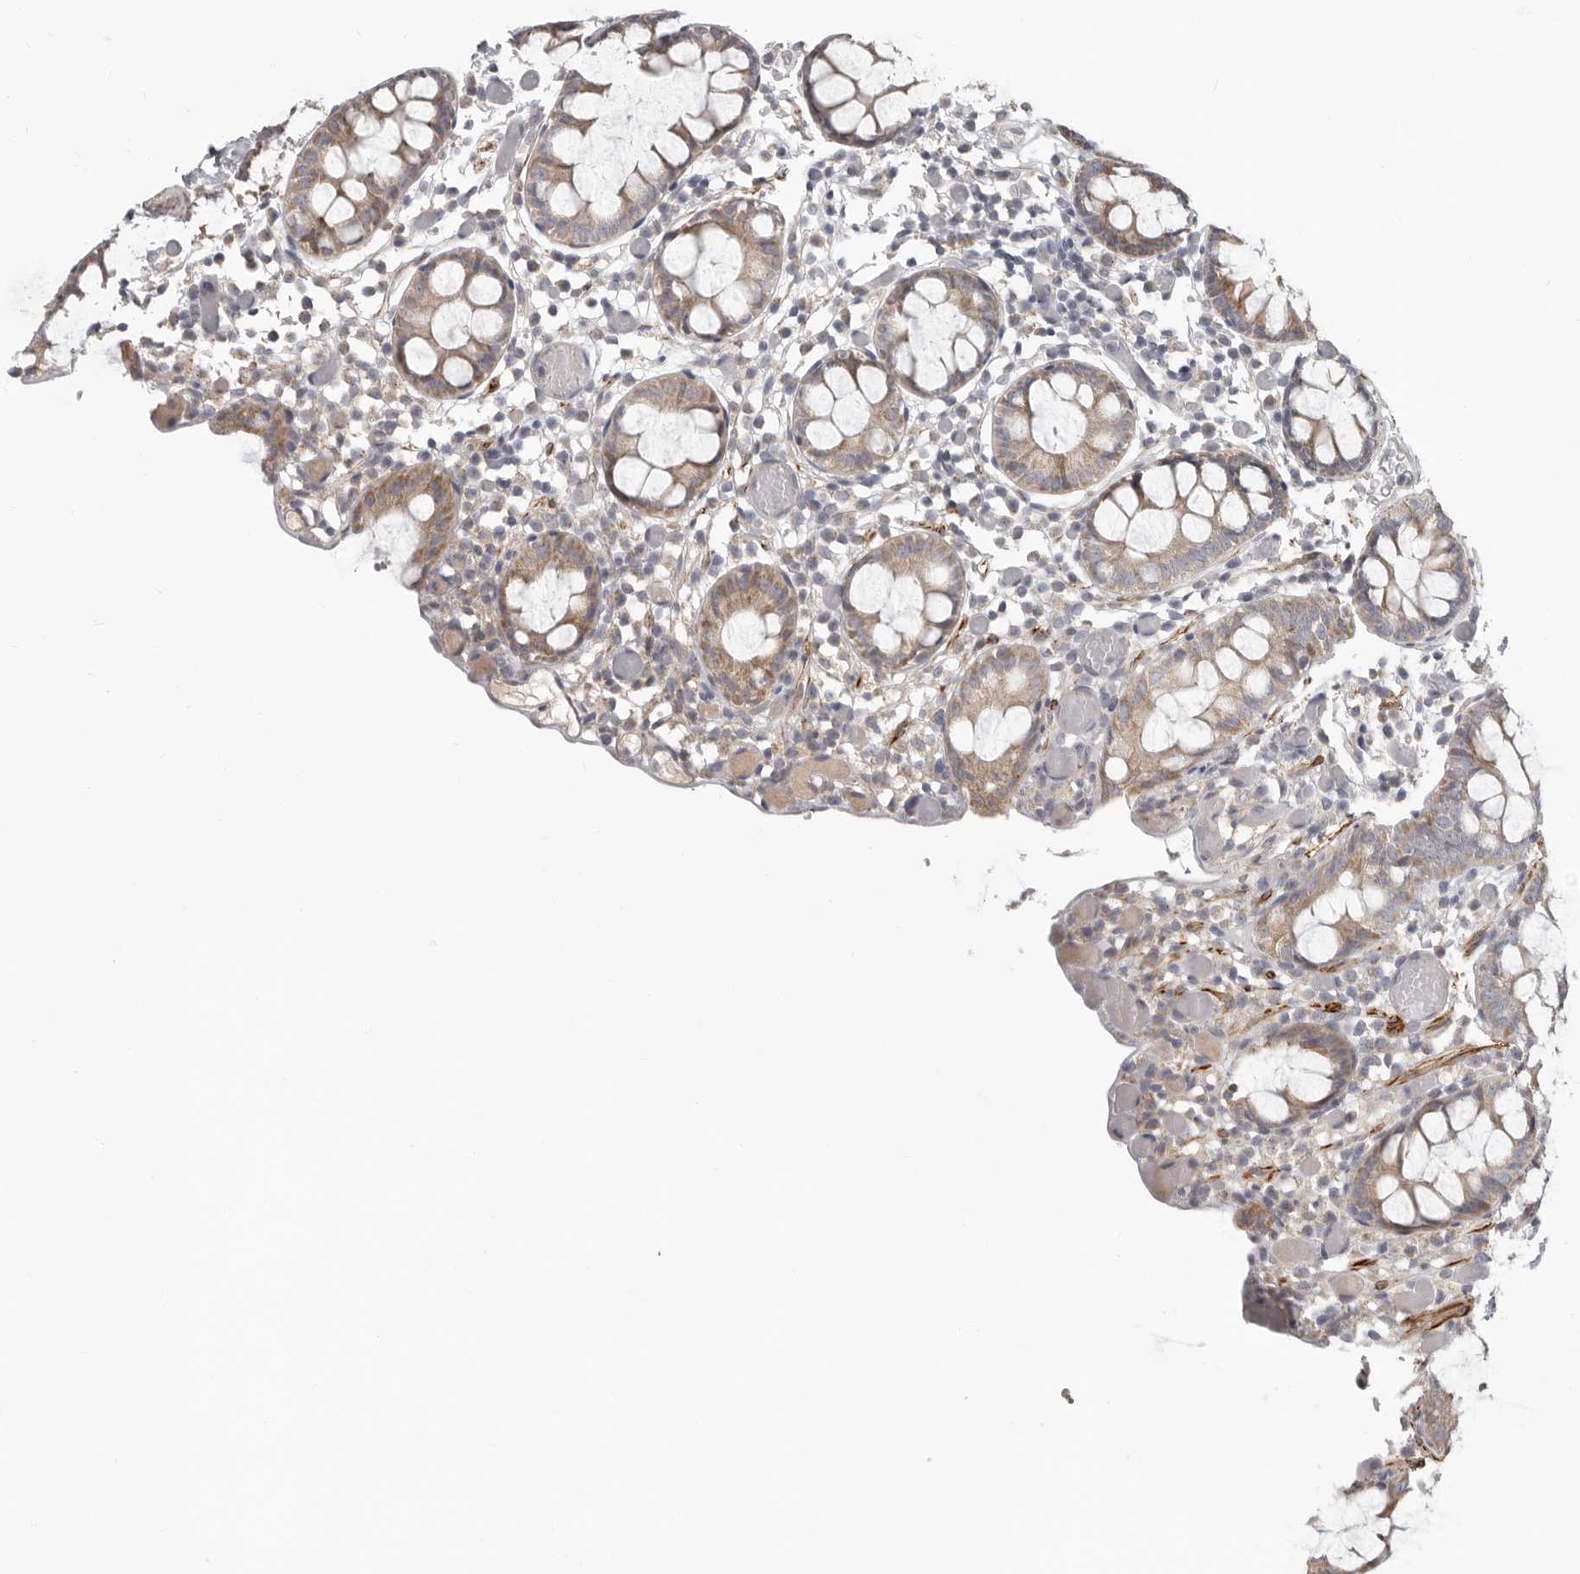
{"staining": {"intensity": "weak", "quantity": ">75%", "location": "cytoplasmic/membranous"}, "tissue": "colon", "cell_type": "Endothelial cells", "image_type": "normal", "snomed": [{"axis": "morphology", "description": "Normal tissue, NOS"}, {"axis": "topography", "description": "Colon"}], "caption": "An image showing weak cytoplasmic/membranous positivity in approximately >75% of endothelial cells in normal colon, as visualized by brown immunohistochemical staining.", "gene": "UNK", "patient": {"sex": "male", "age": 14}}